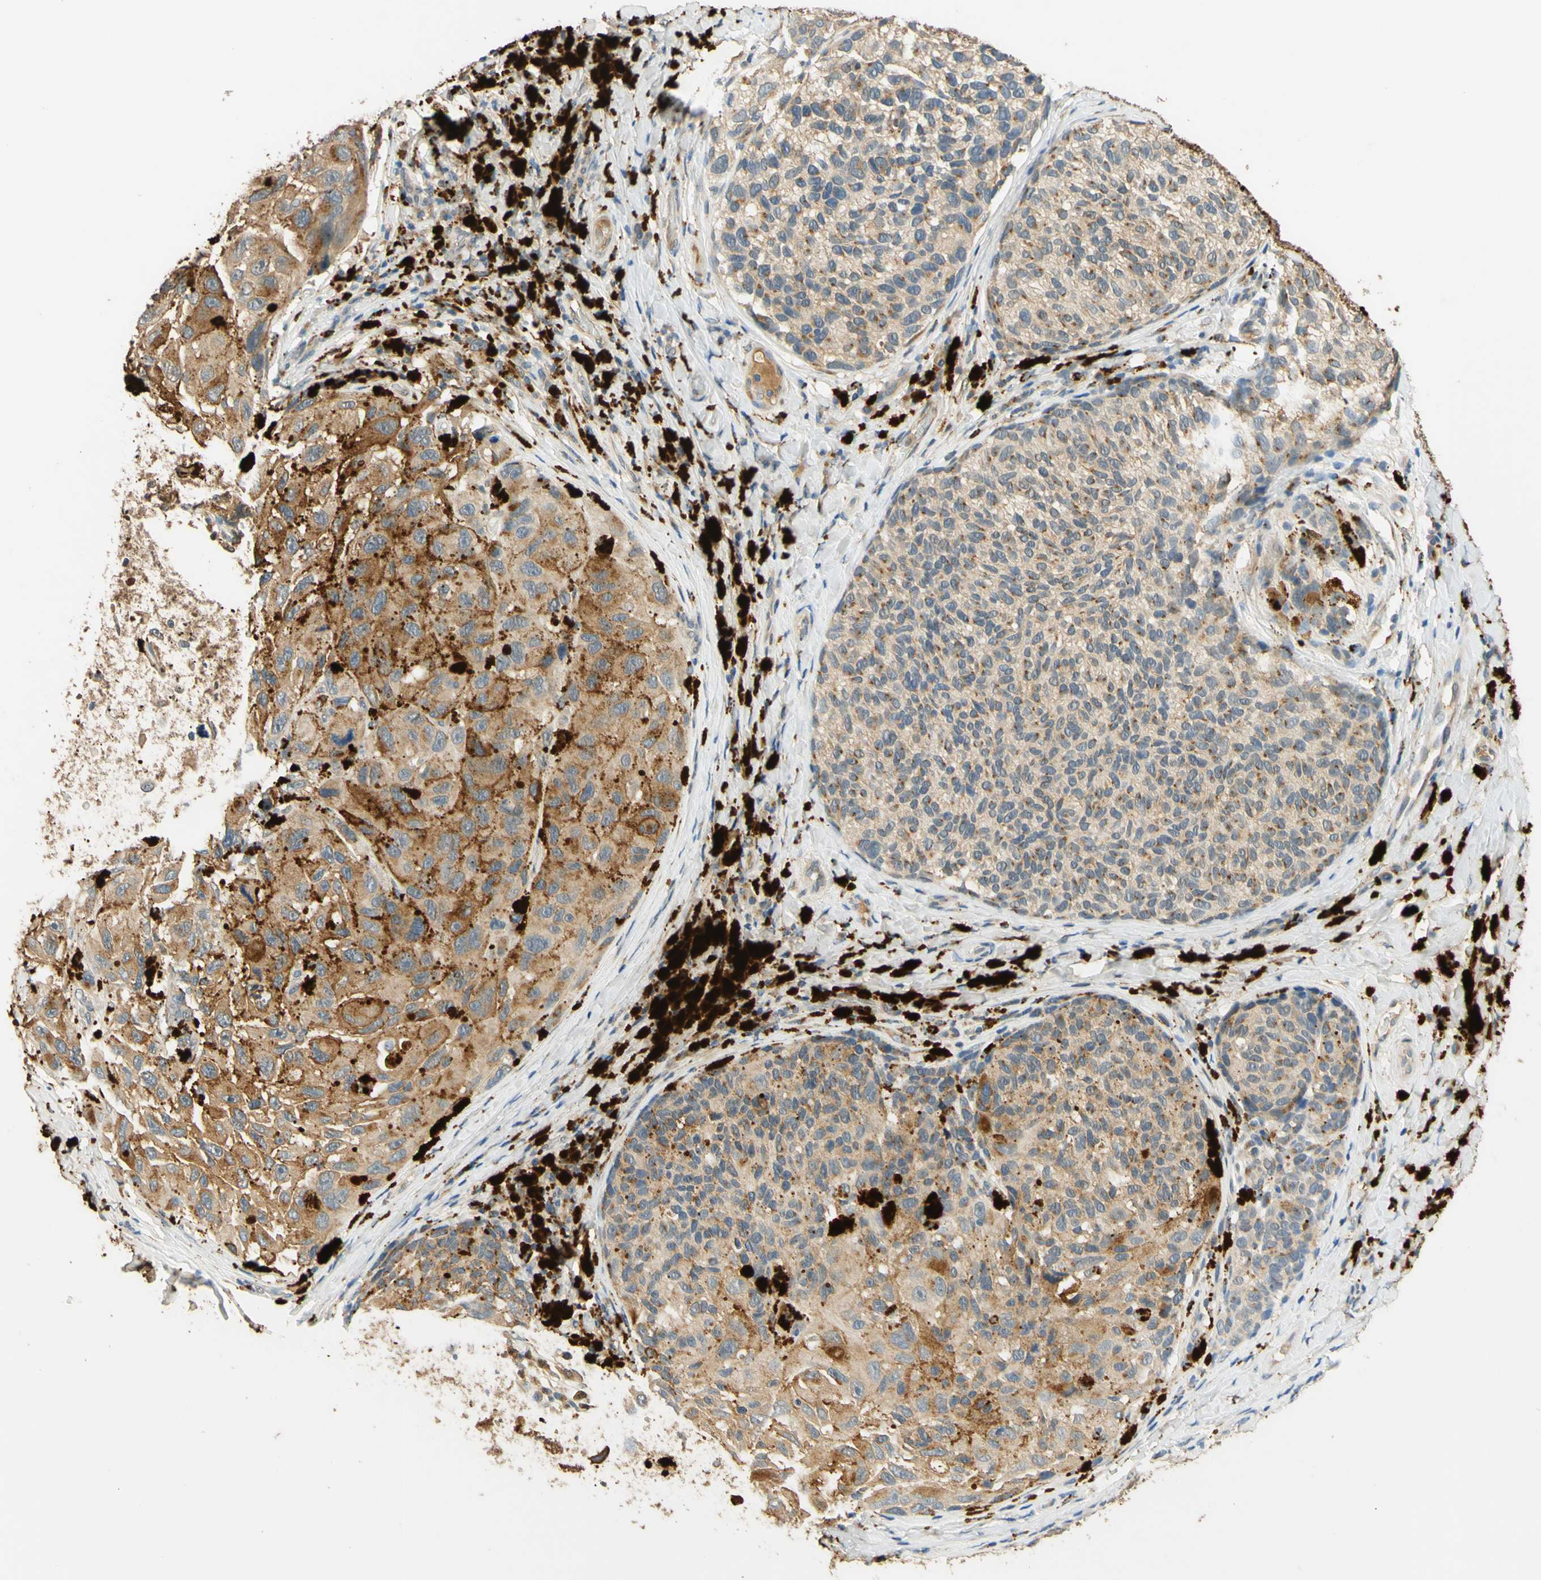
{"staining": {"intensity": "moderate", "quantity": ">75%", "location": "cytoplasmic/membranous"}, "tissue": "melanoma", "cell_type": "Tumor cells", "image_type": "cancer", "snomed": [{"axis": "morphology", "description": "Malignant melanoma, NOS"}, {"axis": "topography", "description": "Skin"}], "caption": "Malignant melanoma stained with a protein marker displays moderate staining in tumor cells.", "gene": "ENTREP2", "patient": {"sex": "female", "age": 73}}